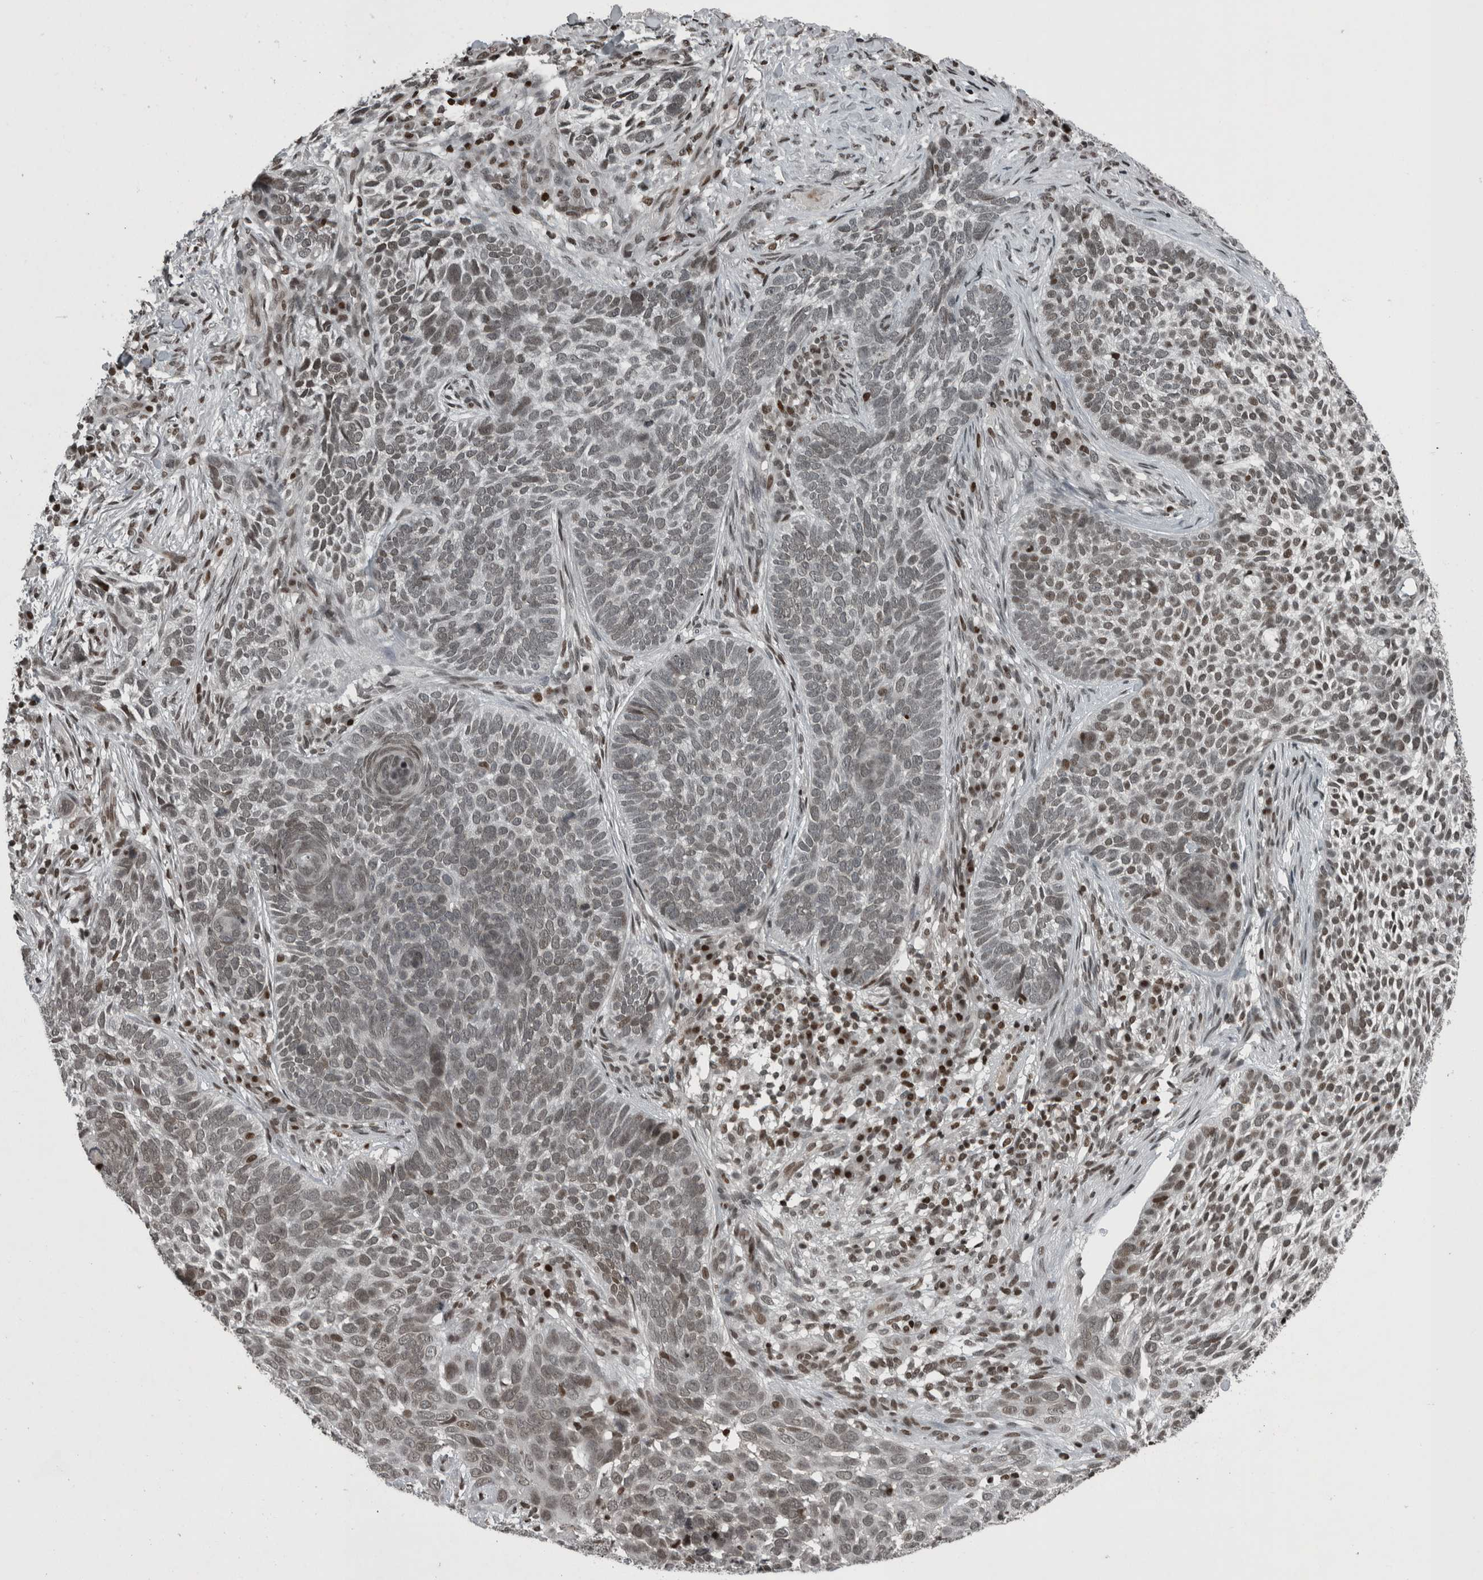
{"staining": {"intensity": "moderate", "quantity": ">75%", "location": "nuclear"}, "tissue": "skin cancer", "cell_type": "Tumor cells", "image_type": "cancer", "snomed": [{"axis": "morphology", "description": "Basal cell carcinoma"}, {"axis": "topography", "description": "Skin"}], "caption": "This is a micrograph of immunohistochemistry (IHC) staining of skin basal cell carcinoma, which shows moderate expression in the nuclear of tumor cells.", "gene": "UNC50", "patient": {"sex": "female", "age": 64}}